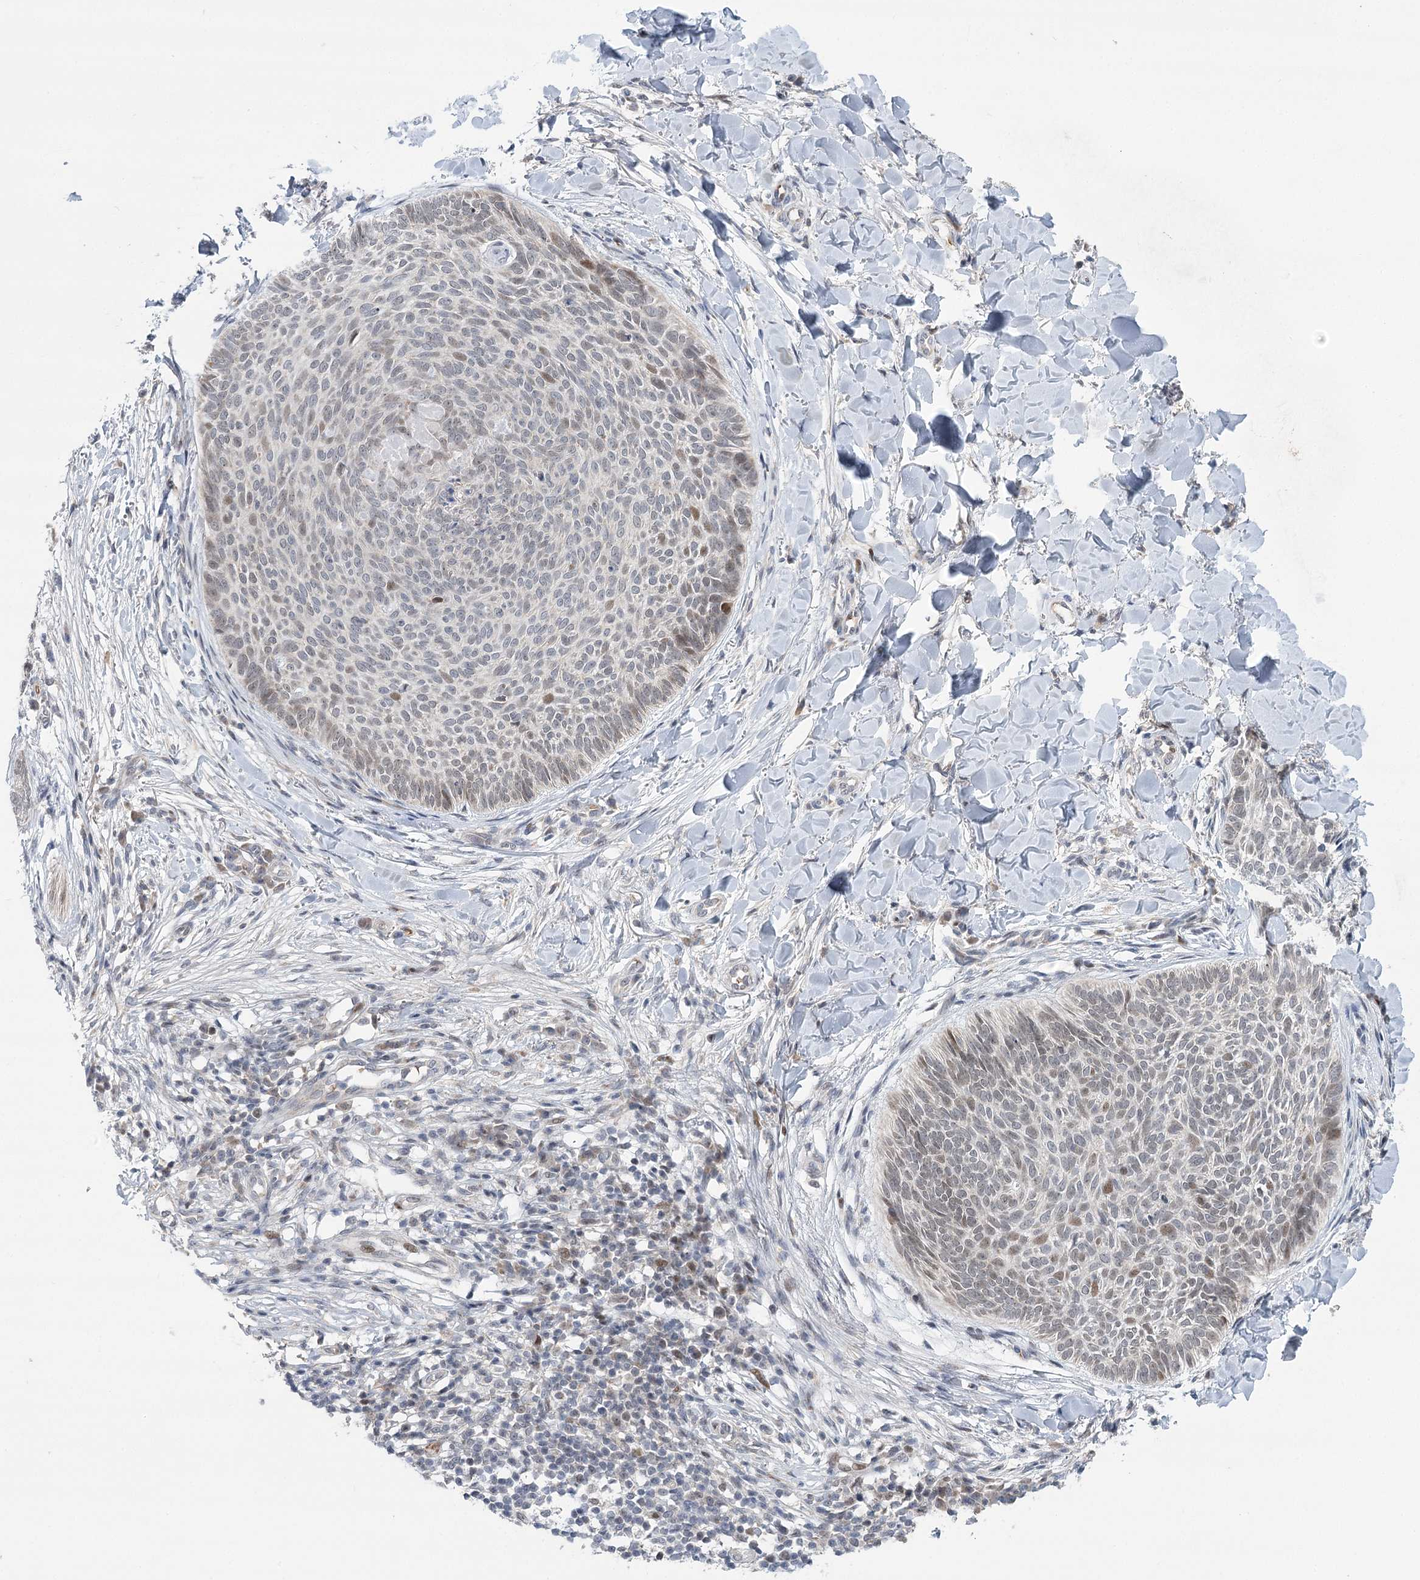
{"staining": {"intensity": "moderate", "quantity": "<25%", "location": "nuclear"}, "tissue": "skin cancer", "cell_type": "Tumor cells", "image_type": "cancer", "snomed": [{"axis": "morphology", "description": "Normal tissue, NOS"}, {"axis": "morphology", "description": "Basal cell carcinoma"}, {"axis": "topography", "description": "Skin"}], "caption": "This micrograph displays immunohistochemistry staining of basal cell carcinoma (skin), with low moderate nuclear positivity in approximately <25% of tumor cells.", "gene": "NSMCE4A", "patient": {"sex": "male", "age": 50}}